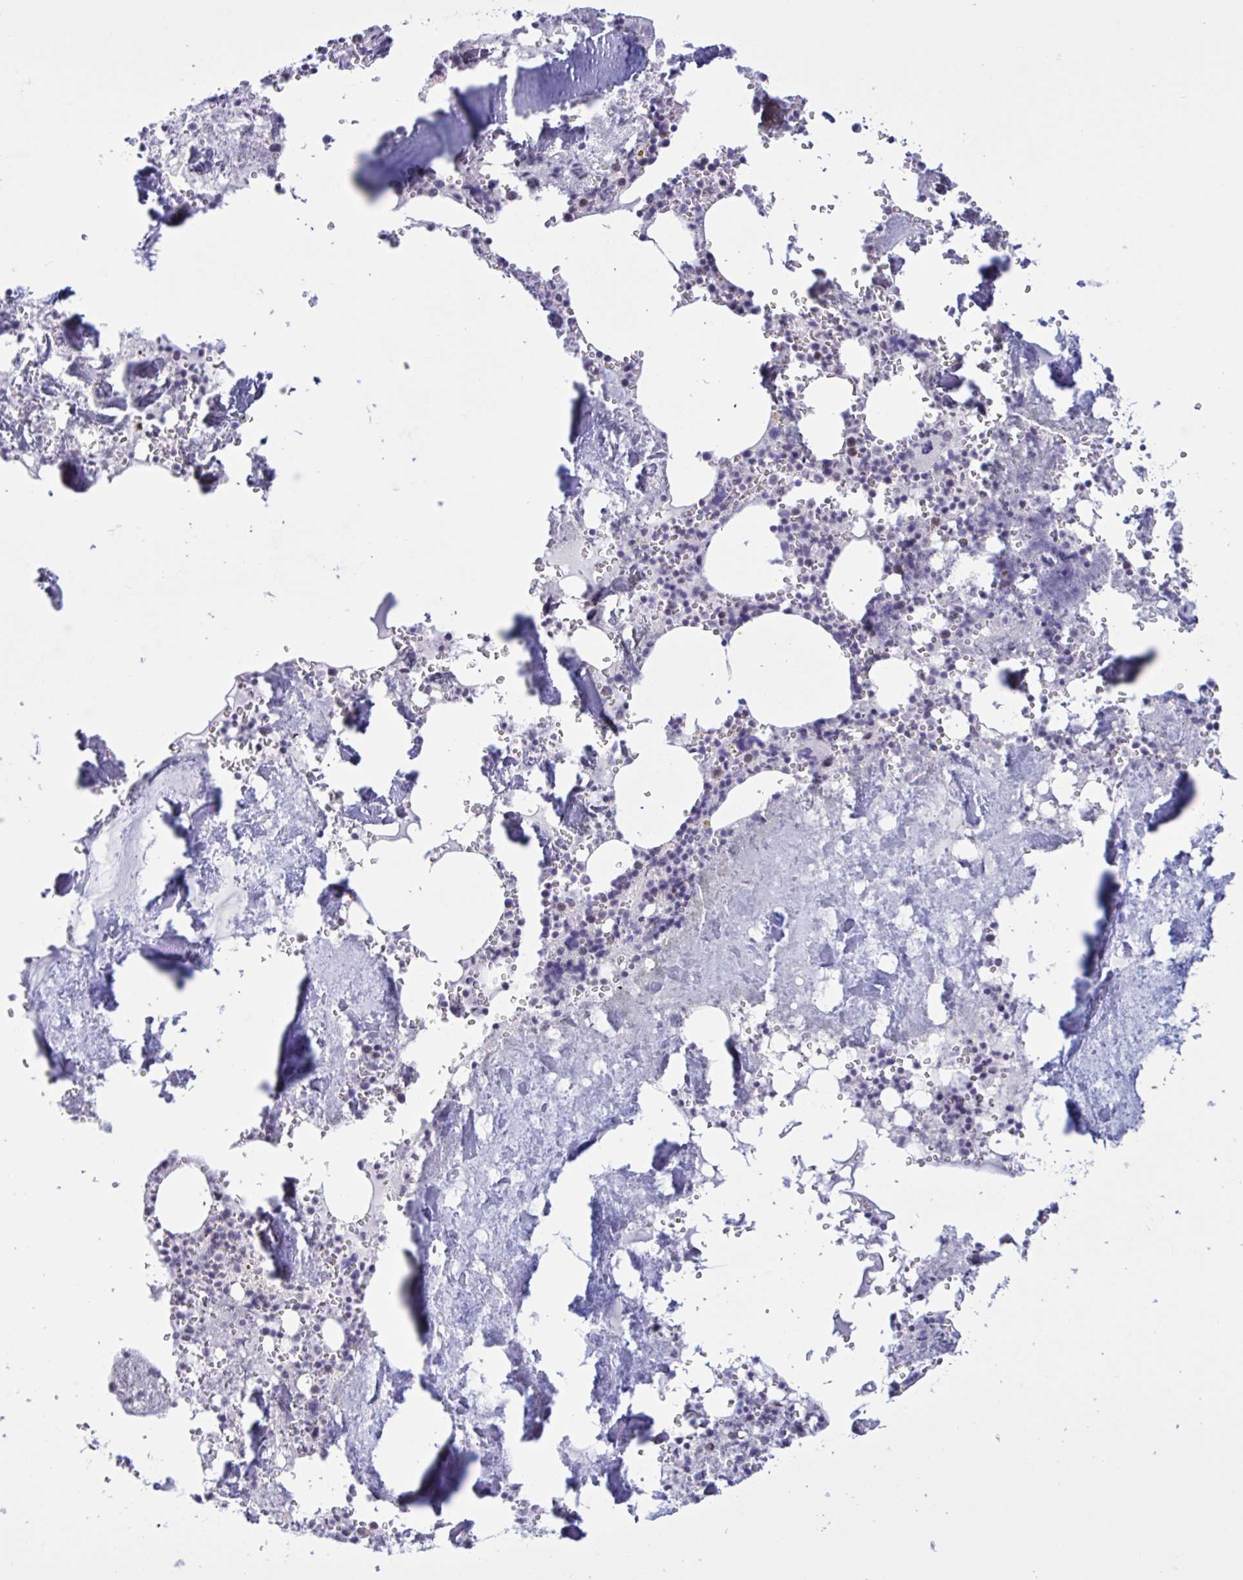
{"staining": {"intensity": "negative", "quantity": "none", "location": "none"}, "tissue": "bone marrow", "cell_type": "Hematopoietic cells", "image_type": "normal", "snomed": [{"axis": "morphology", "description": "Normal tissue, NOS"}, {"axis": "topography", "description": "Bone marrow"}], "caption": "This is an immunohistochemistry histopathology image of normal bone marrow. There is no positivity in hematopoietic cells.", "gene": "PPP1R10", "patient": {"sex": "male", "age": 54}}